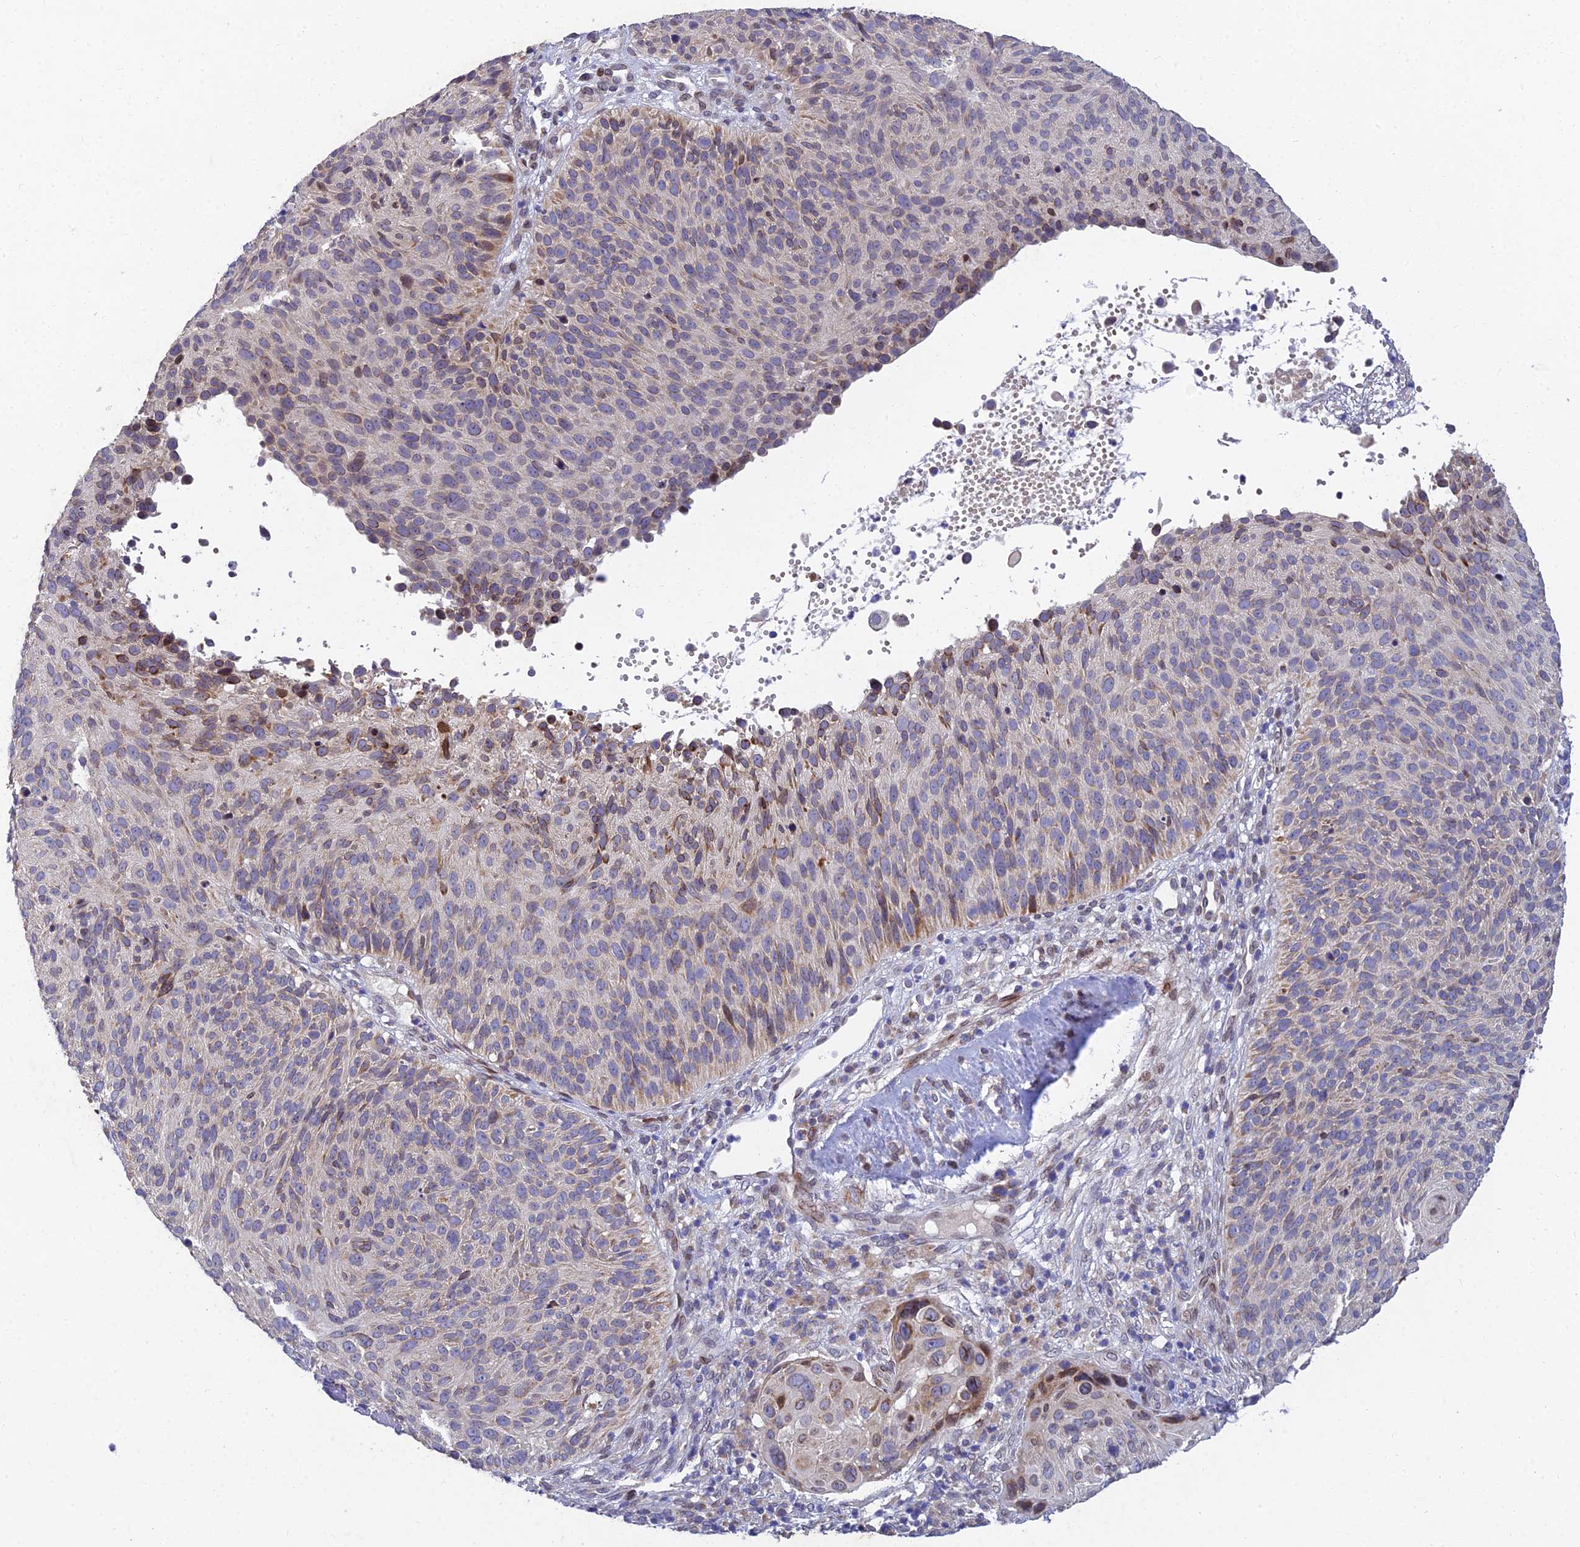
{"staining": {"intensity": "moderate", "quantity": "<25%", "location": "cytoplasmic/membranous"}, "tissue": "cervical cancer", "cell_type": "Tumor cells", "image_type": "cancer", "snomed": [{"axis": "morphology", "description": "Squamous cell carcinoma, NOS"}, {"axis": "topography", "description": "Cervix"}], "caption": "High-magnification brightfield microscopy of cervical cancer stained with DAB (brown) and counterstained with hematoxylin (blue). tumor cells exhibit moderate cytoplasmic/membranous staining is appreciated in about<25% of cells.", "gene": "MGAT2", "patient": {"sex": "female", "age": 74}}